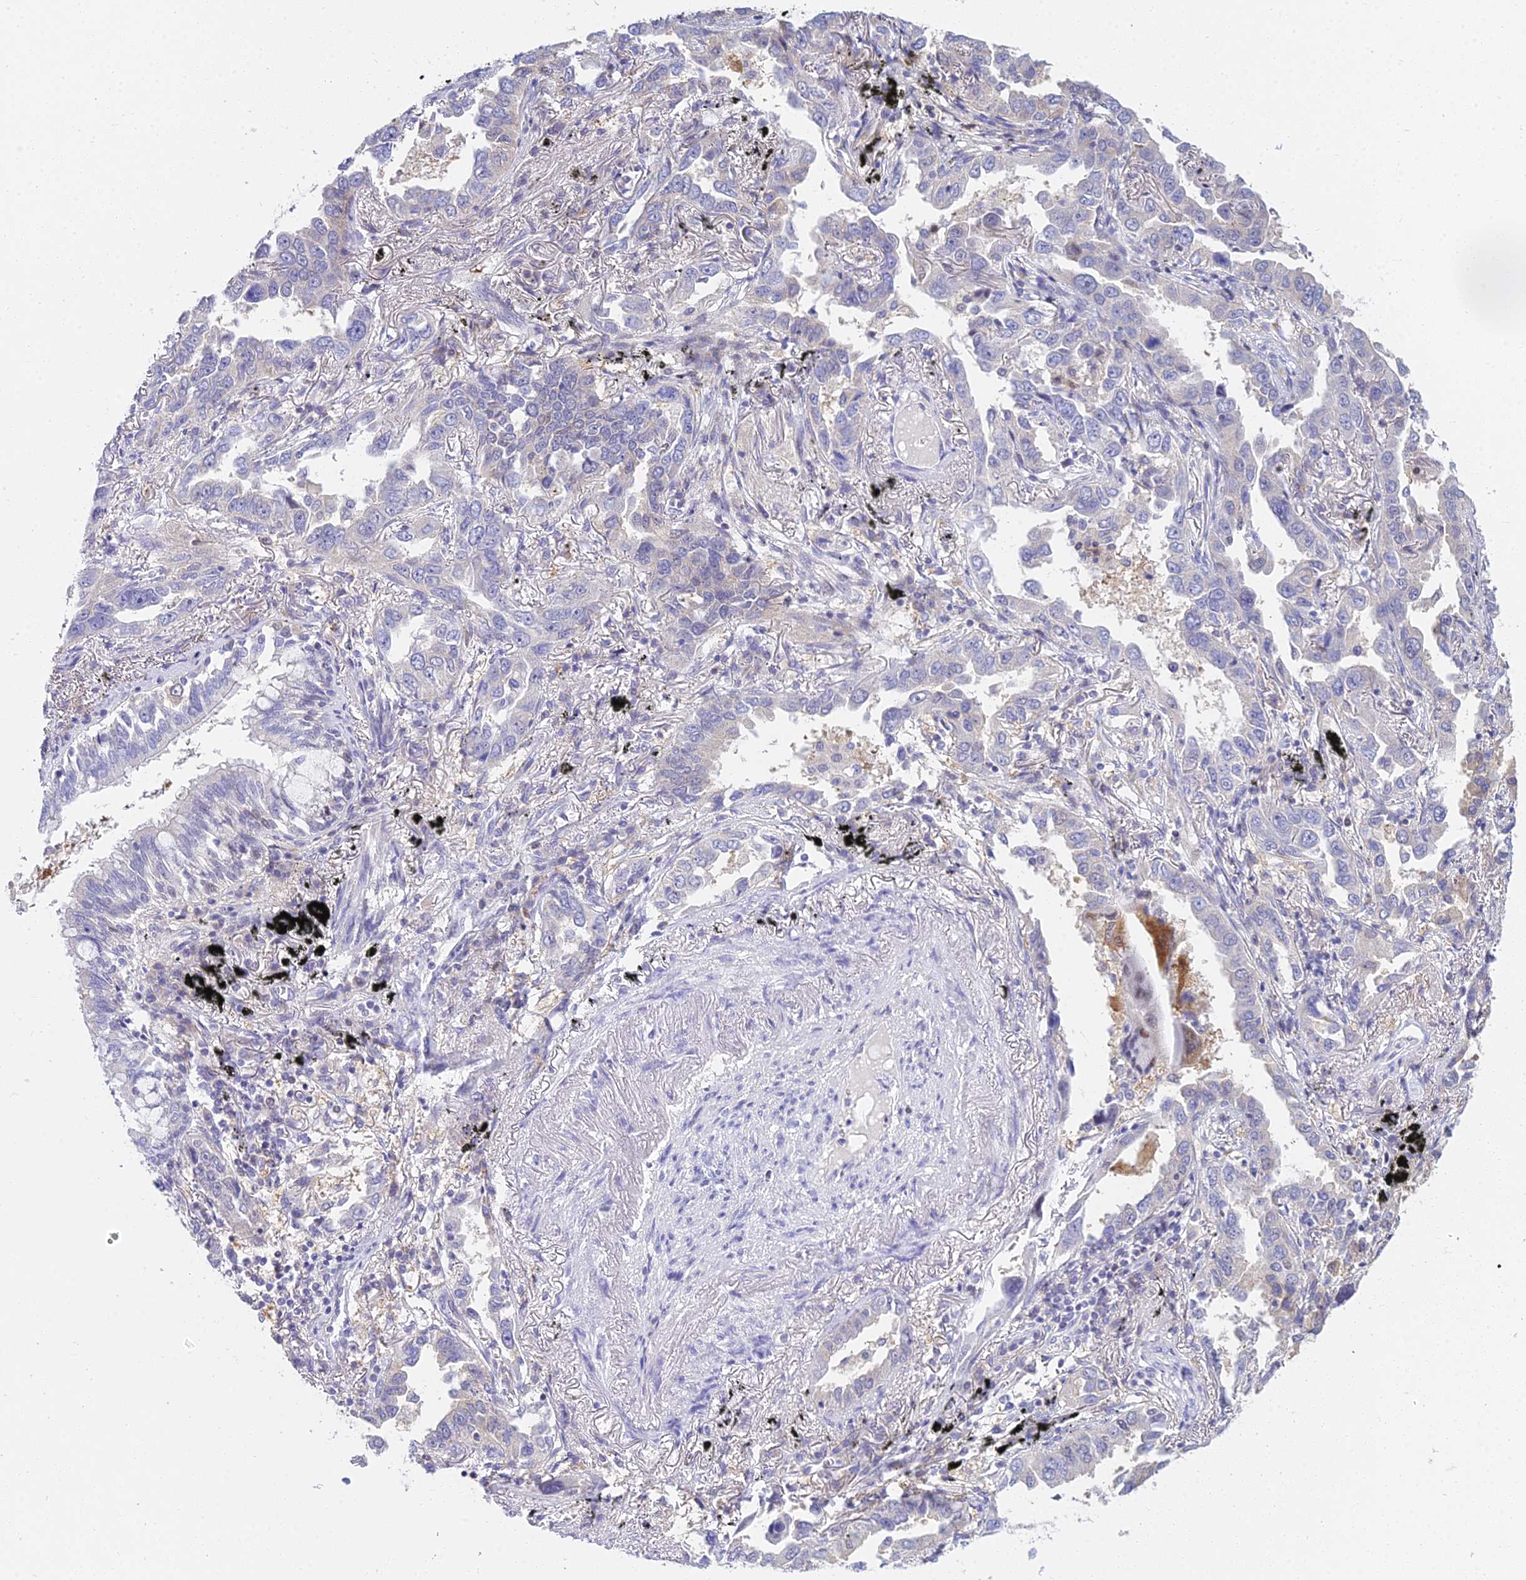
{"staining": {"intensity": "negative", "quantity": "none", "location": "none"}, "tissue": "lung cancer", "cell_type": "Tumor cells", "image_type": "cancer", "snomed": [{"axis": "morphology", "description": "Adenocarcinoma, NOS"}, {"axis": "topography", "description": "Lung"}], "caption": "This is an immunohistochemistry (IHC) micrograph of lung cancer (adenocarcinoma). There is no staining in tumor cells.", "gene": "ZMIZ1", "patient": {"sex": "male", "age": 67}}